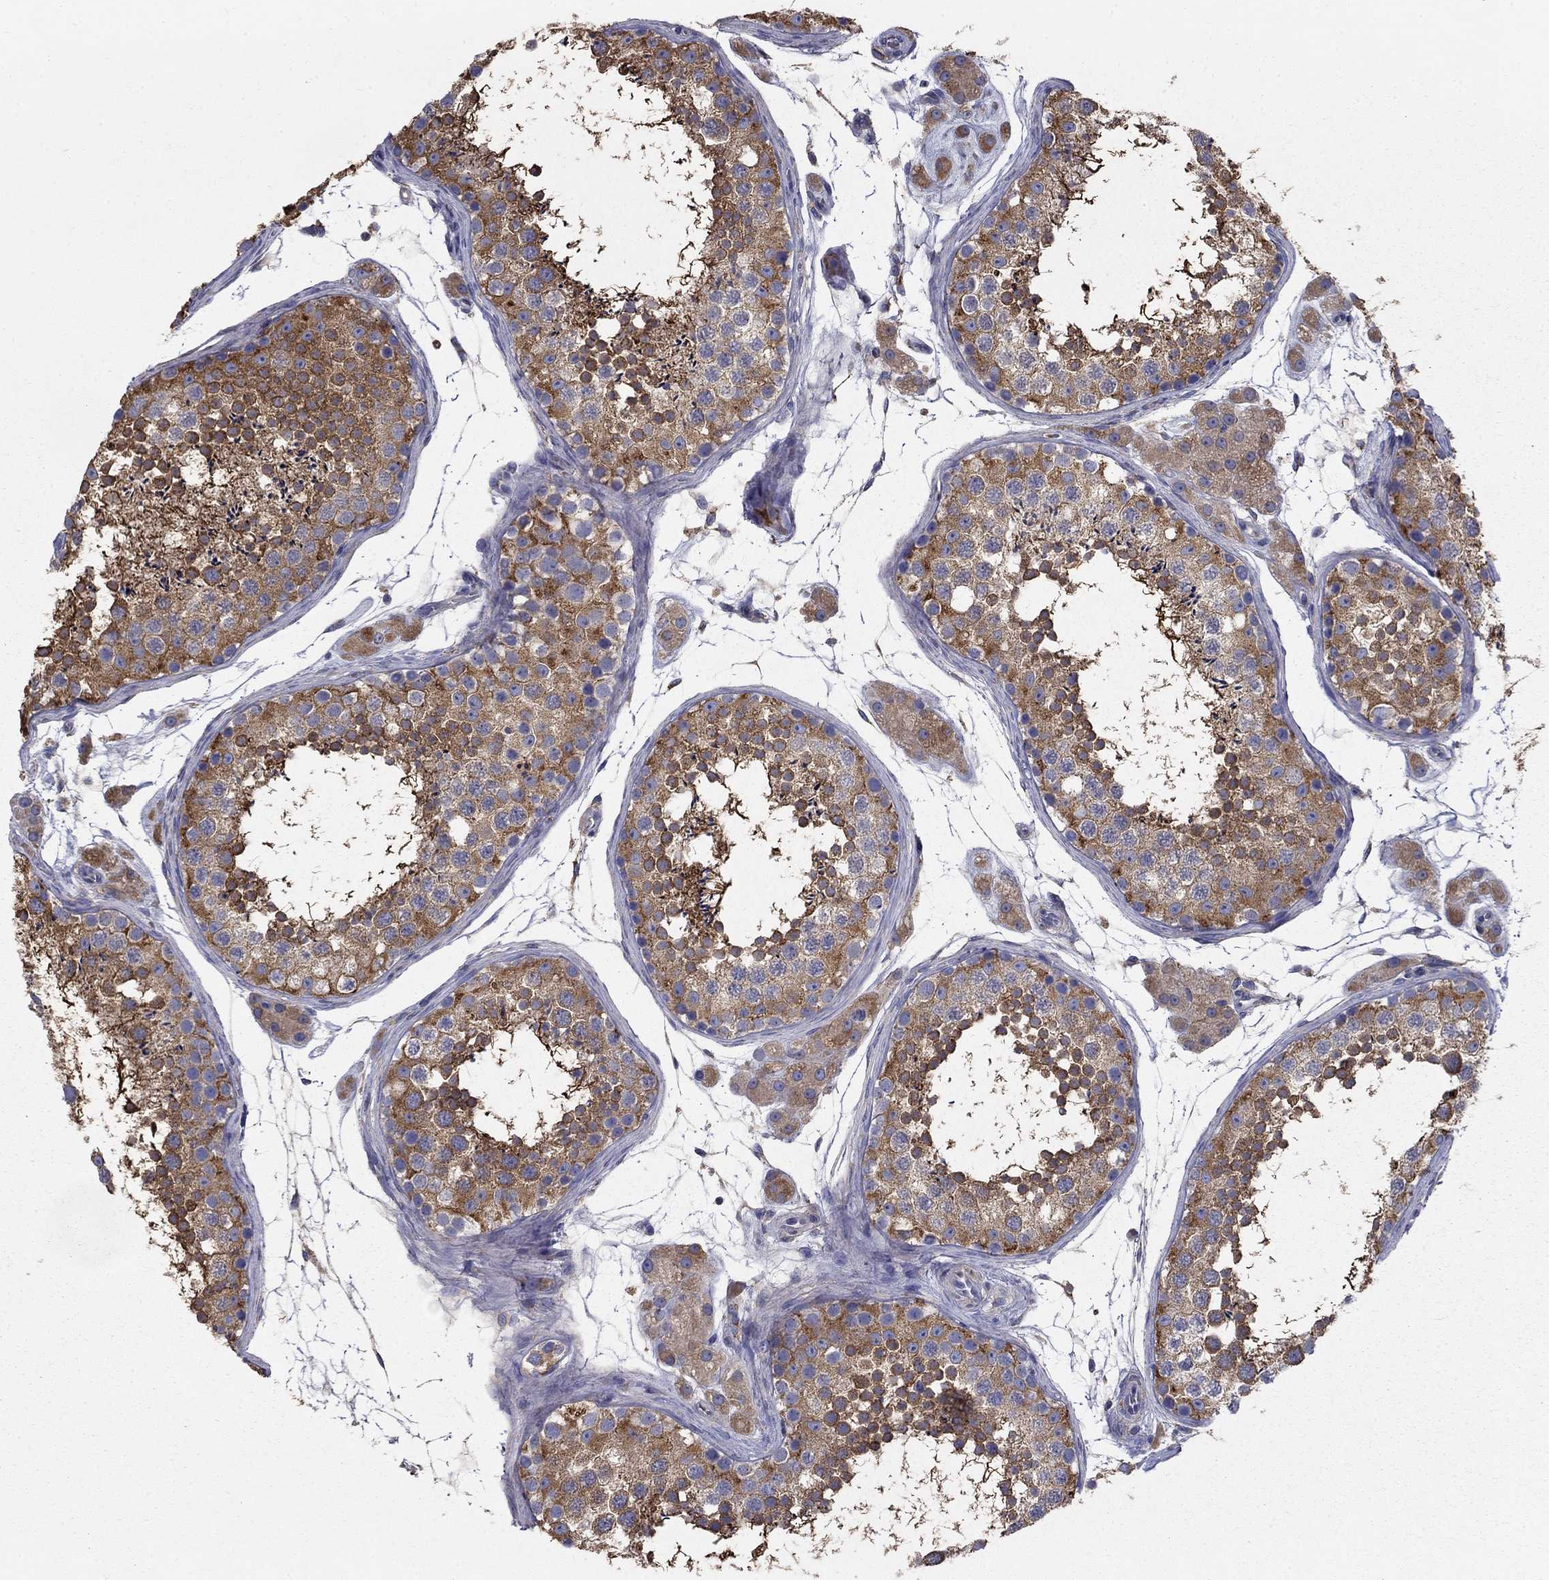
{"staining": {"intensity": "strong", "quantity": "25%-75%", "location": "cytoplasmic/membranous"}, "tissue": "testis", "cell_type": "Cells in seminiferous ducts", "image_type": "normal", "snomed": [{"axis": "morphology", "description": "Normal tissue, NOS"}, {"axis": "topography", "description": "Testis"}], "caption": "Cells in seminiferous ducts exhibit strong cytoplasmic/membranous positivity in about 25%-75% of cells in normal testis. The protein is shown in brown color, while the nuclei are stained blue.", "gene": "NME5", "patient": {"sex": "male", "age": 41}}